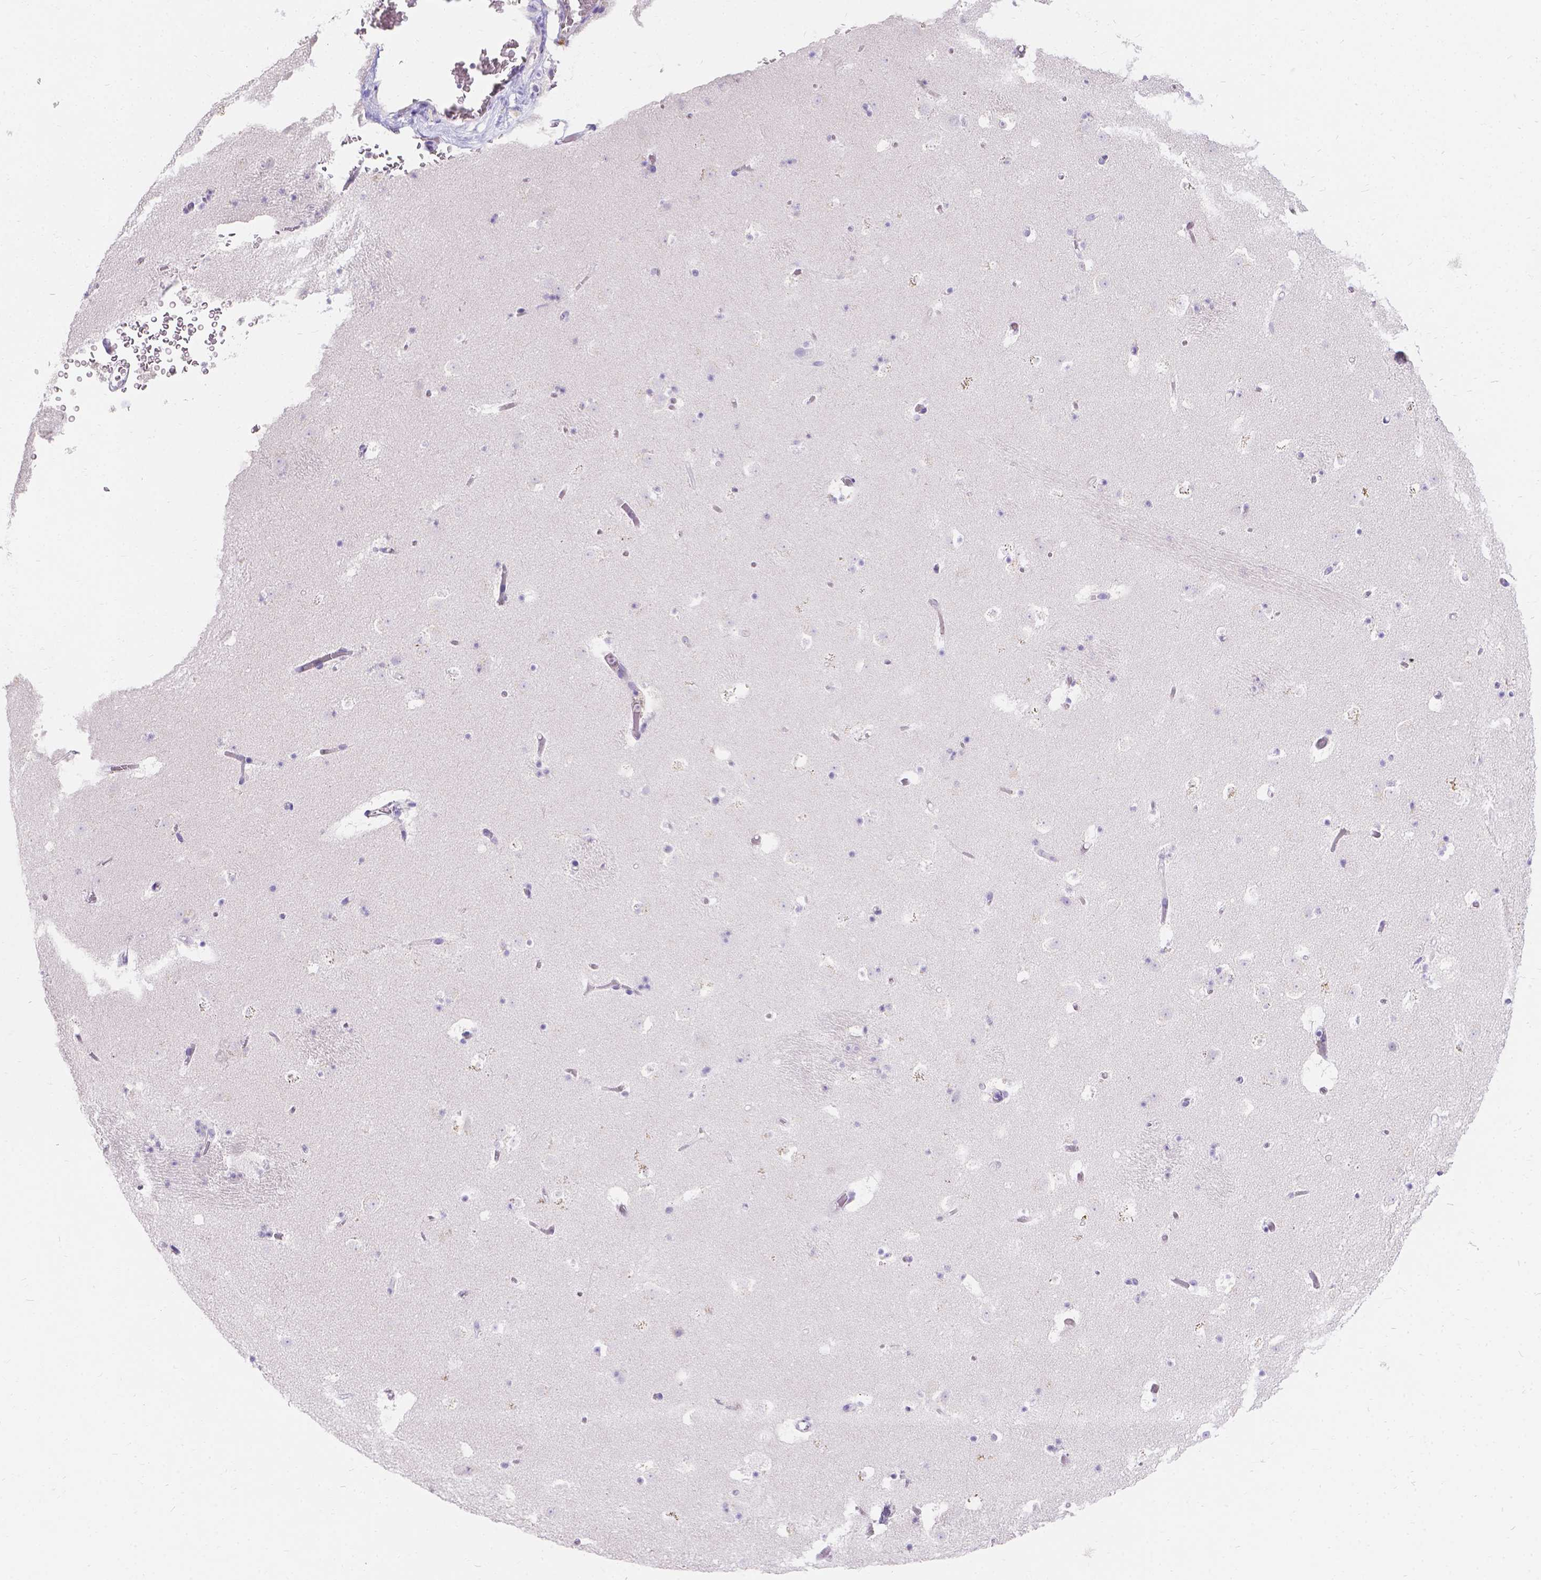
{"staining": {"intensity": "negative", "quantity": "none", "location": "none"}, "tissue": "caudate", "cell_type": "Glial cells", "image_type": "normal", "snomed": [{"axis": "morphology", "description": "Normal tissue, NOS"}, {"axis": "topography", "description": "Lateral ventricle wall"}], "caption": "Glial cells are negative for protein expression in unremarkable human caudate. Brightfield microscopy of immunohistochemistry (IHC) stained with DAB (brown) and hematoxylin (blue), captured at high magnification.", "gene": "GNRHR", "patient": {"sex": "female", "age": 42}}